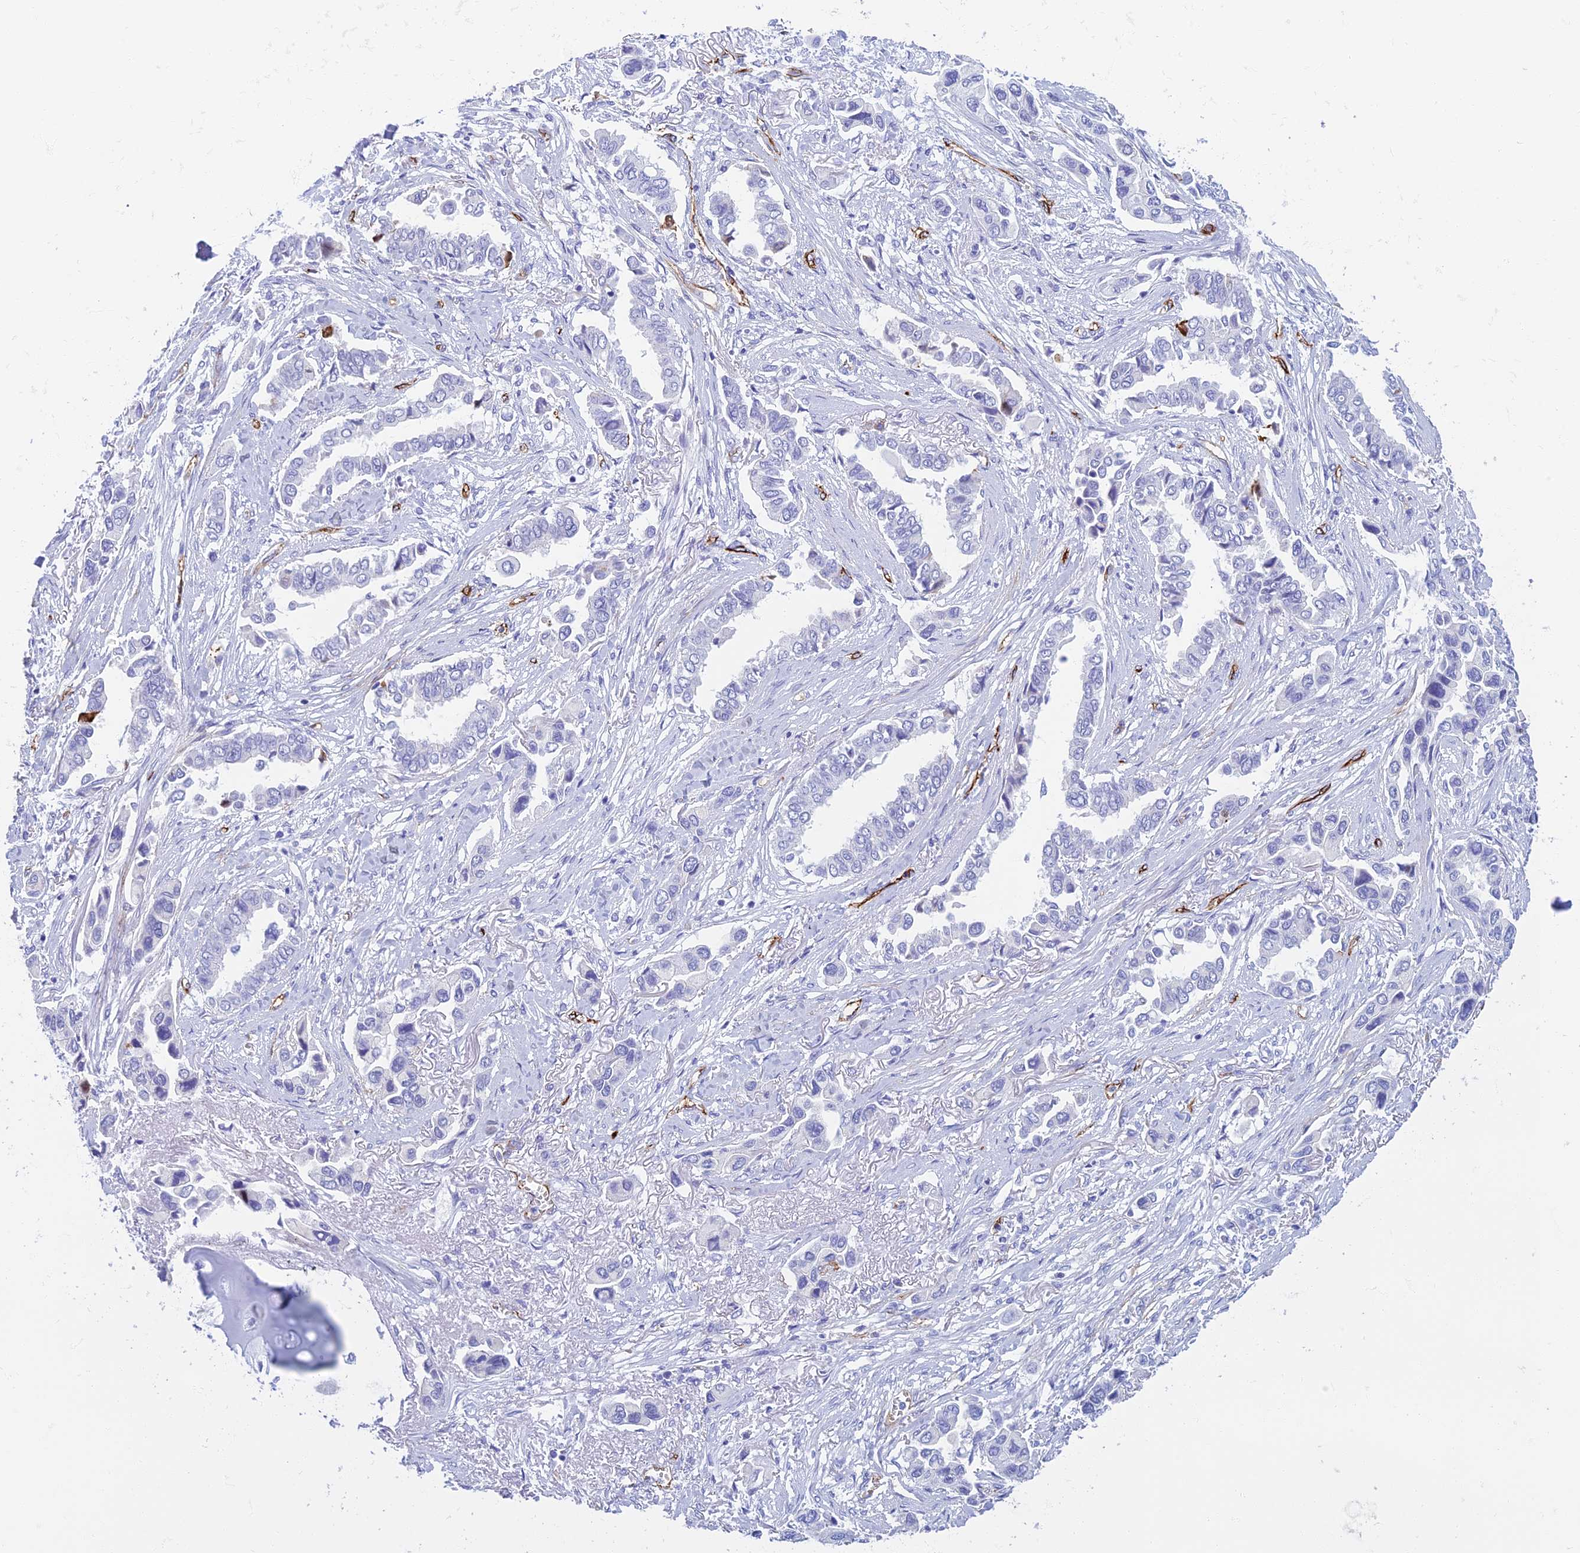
{"staining": {"intensity": "negative", "quantity": "none", "location": "none"}, "tissue": "lung cancer", "cell_type": "Tumor cells", "image_type": "cancer", "snomed": [{"axis": "morphology", "description": "Adenocarcinoma, NOS"}, {"axis": "topography", "description": "Lung"}], "caption": "DAB (3,3'-diaminobenzidine) immunohistochemical staining of lung cancer reveals no significant staining in tumor cells.", "gene": "ETFRF1", "patient": {"sex": "female", "age": 76}}